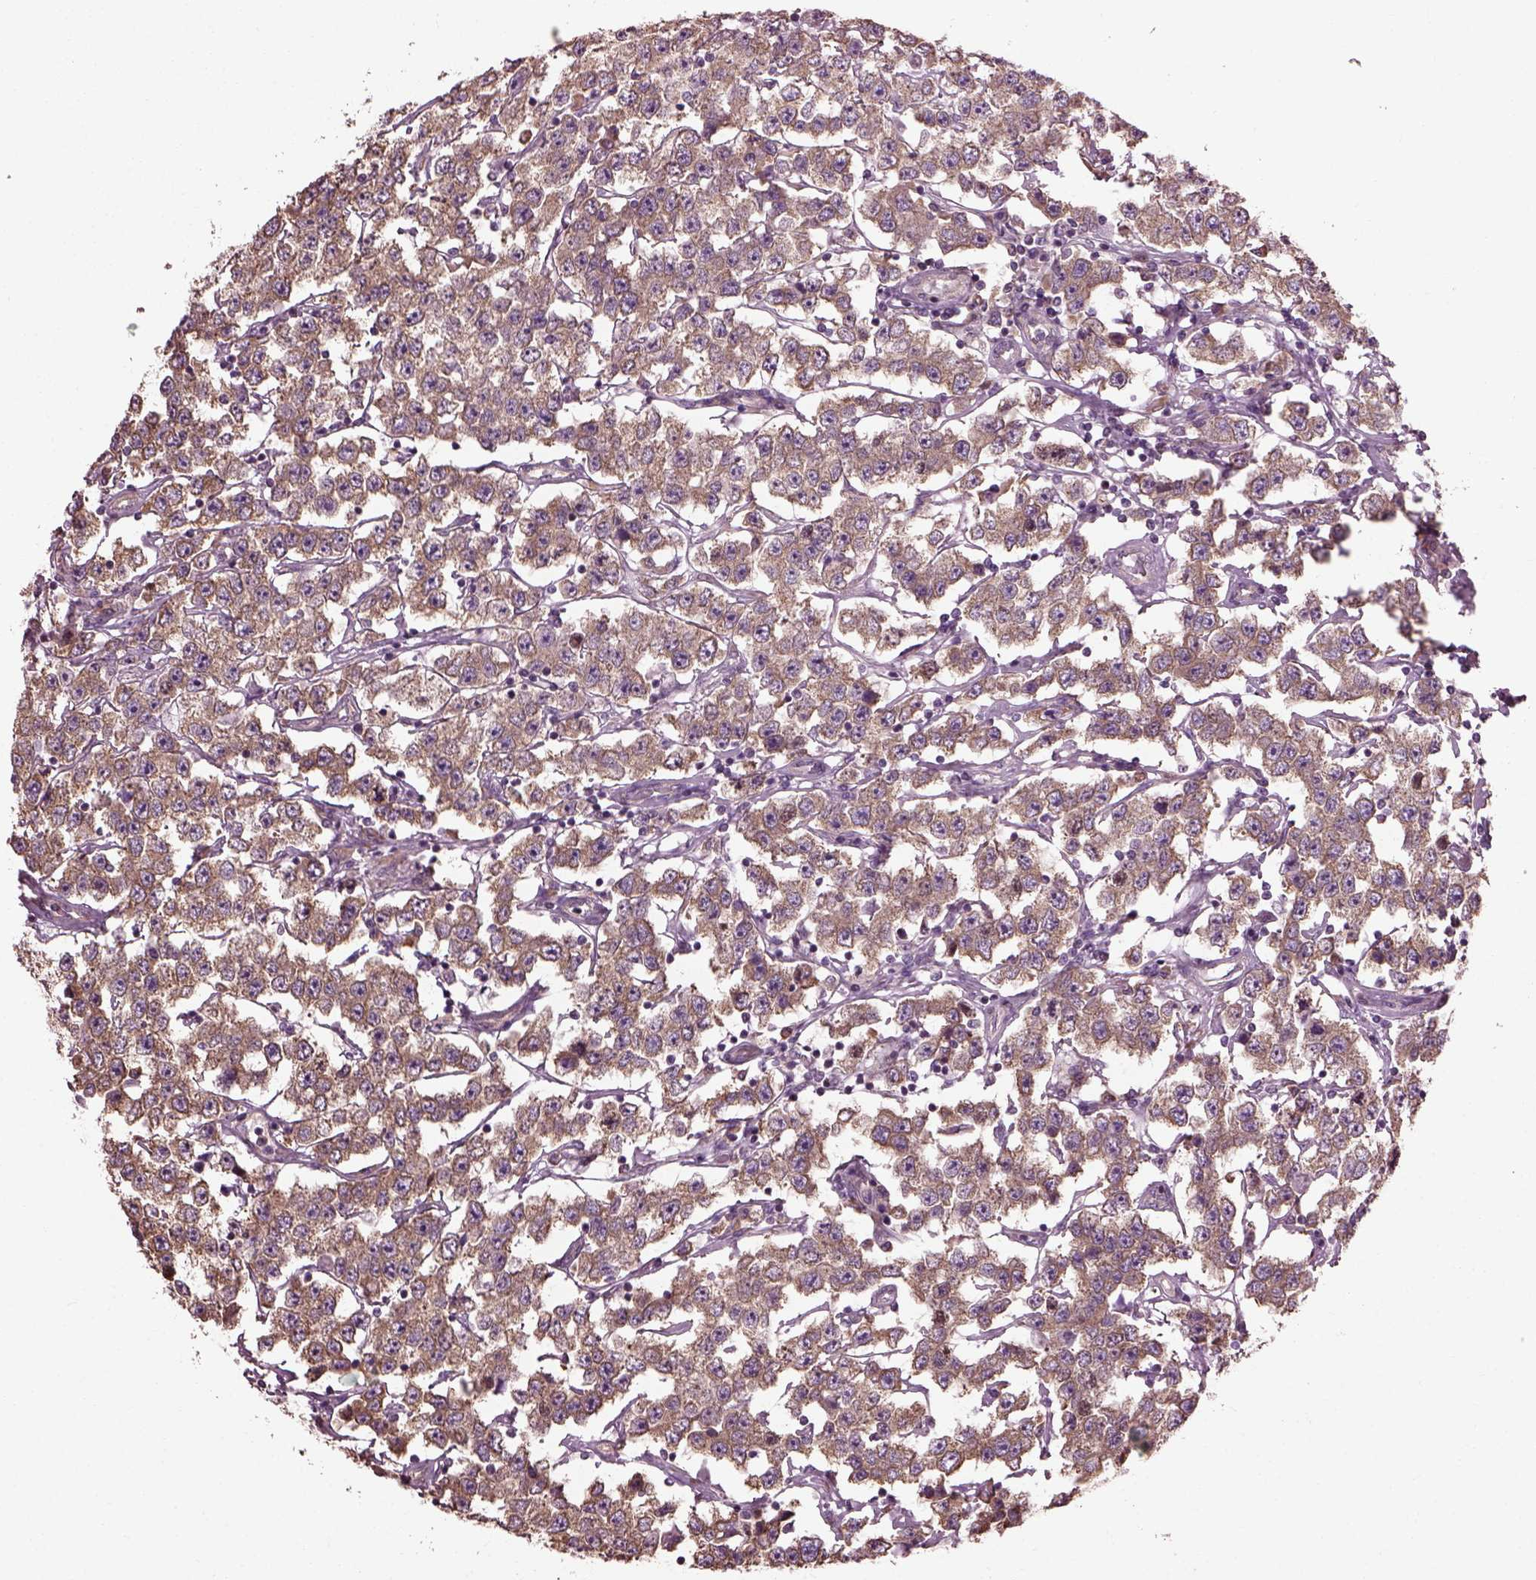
{"staining": {"intensity": "moderate", "quantity": ">75%", "location": "cytoplasmic/membranous"}, "tissue": "testis cancer", "cell_type": "Tumor cells", "image_type": "cancer", "snomed": [{"axis": "morphology", "description": "Seminoma, NOS"}, {"axis": "topography", "description": "Testis"}], "caption": "Testis seminoma was stained to show a protein in brown. There is medium levels of moderate cytoplasmic/membranous expression in approximately >75% of tumor cells. (brown staining indicates protein expression, while blue staining denotes nuclei).", "gene": "CABP5", "patient": {"sex": "male", "age": 52}}